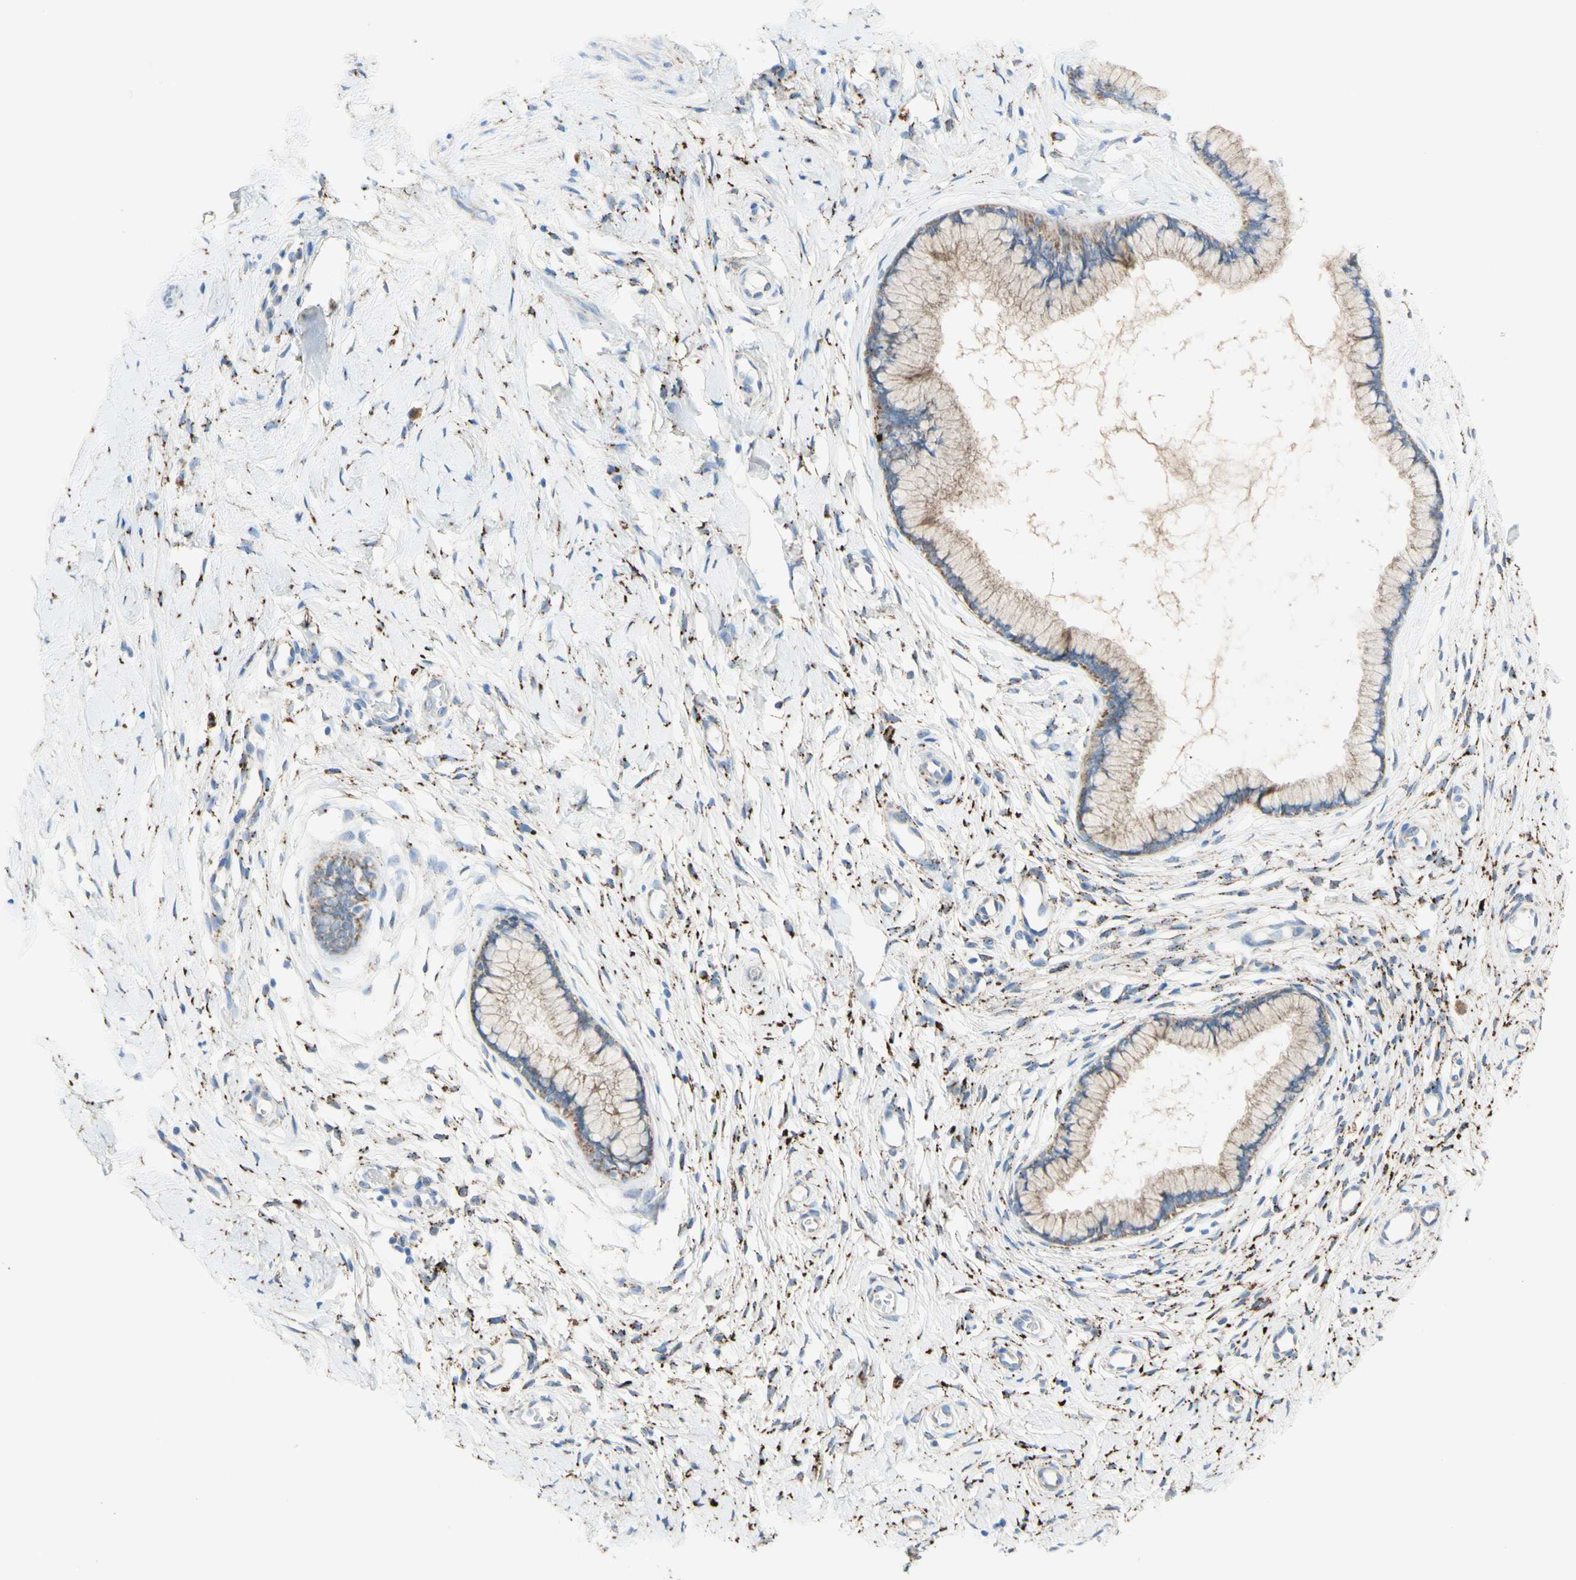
{"staining": {"intensity": "weak", "quantity": ">75%", "location": "cytoplasmic/membranous"}, "tissue": "cervix", "cell_type": "Glandular cells", "image_type": "normal", "snomed": [{"axis": "morphology", "description": "Normal tissue, NOS"}, {"axis": "topography", "description": "Cervix"}], "caption": "Normal cervix displays weak cytoplasmic/membranous positivity in about >75% of glandular cells, visualized by immunohistochemistry.", "gene": "URB2", "patient": {"sex": "female", "age": 65}}